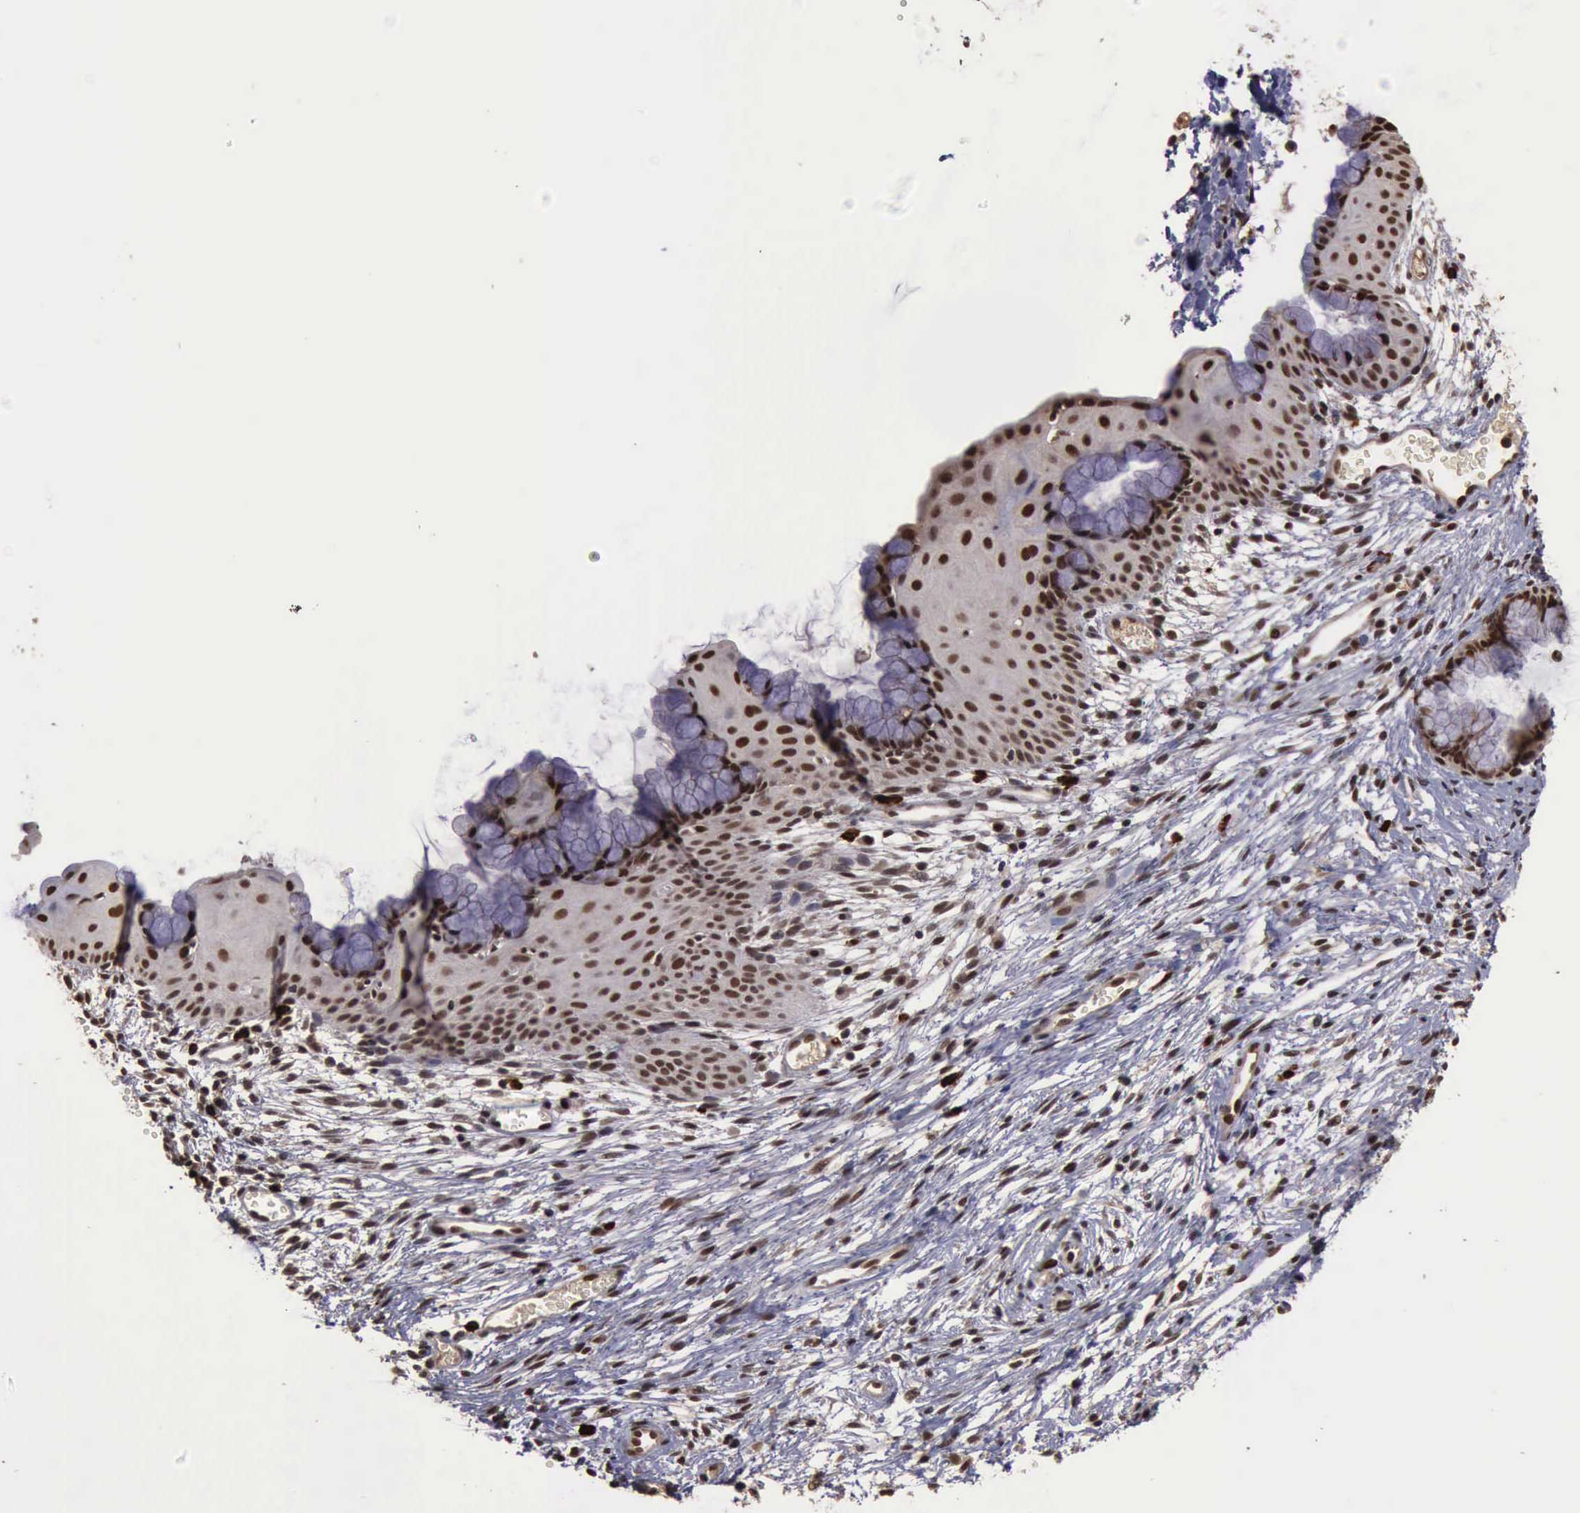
{"staining": {"intensity": "strong", "quantity": ">75%", "location": "nuclear"}, "tissue": "cervix", "cell_type": "Glandular cells", "image_type": "normal", "snomed": [{"axis": "morphology", "description": "Normal tissue, NOS"}, {"axis": "topography", "description": "Cervix"}], "caption": "Immunohistochemical staining of benign human cervix shows high levels of strong nuclear staining in approximately >75% of glandular cells.", "gene": "TRMT2A", "patient": {"sex": "female", "age": 39}}